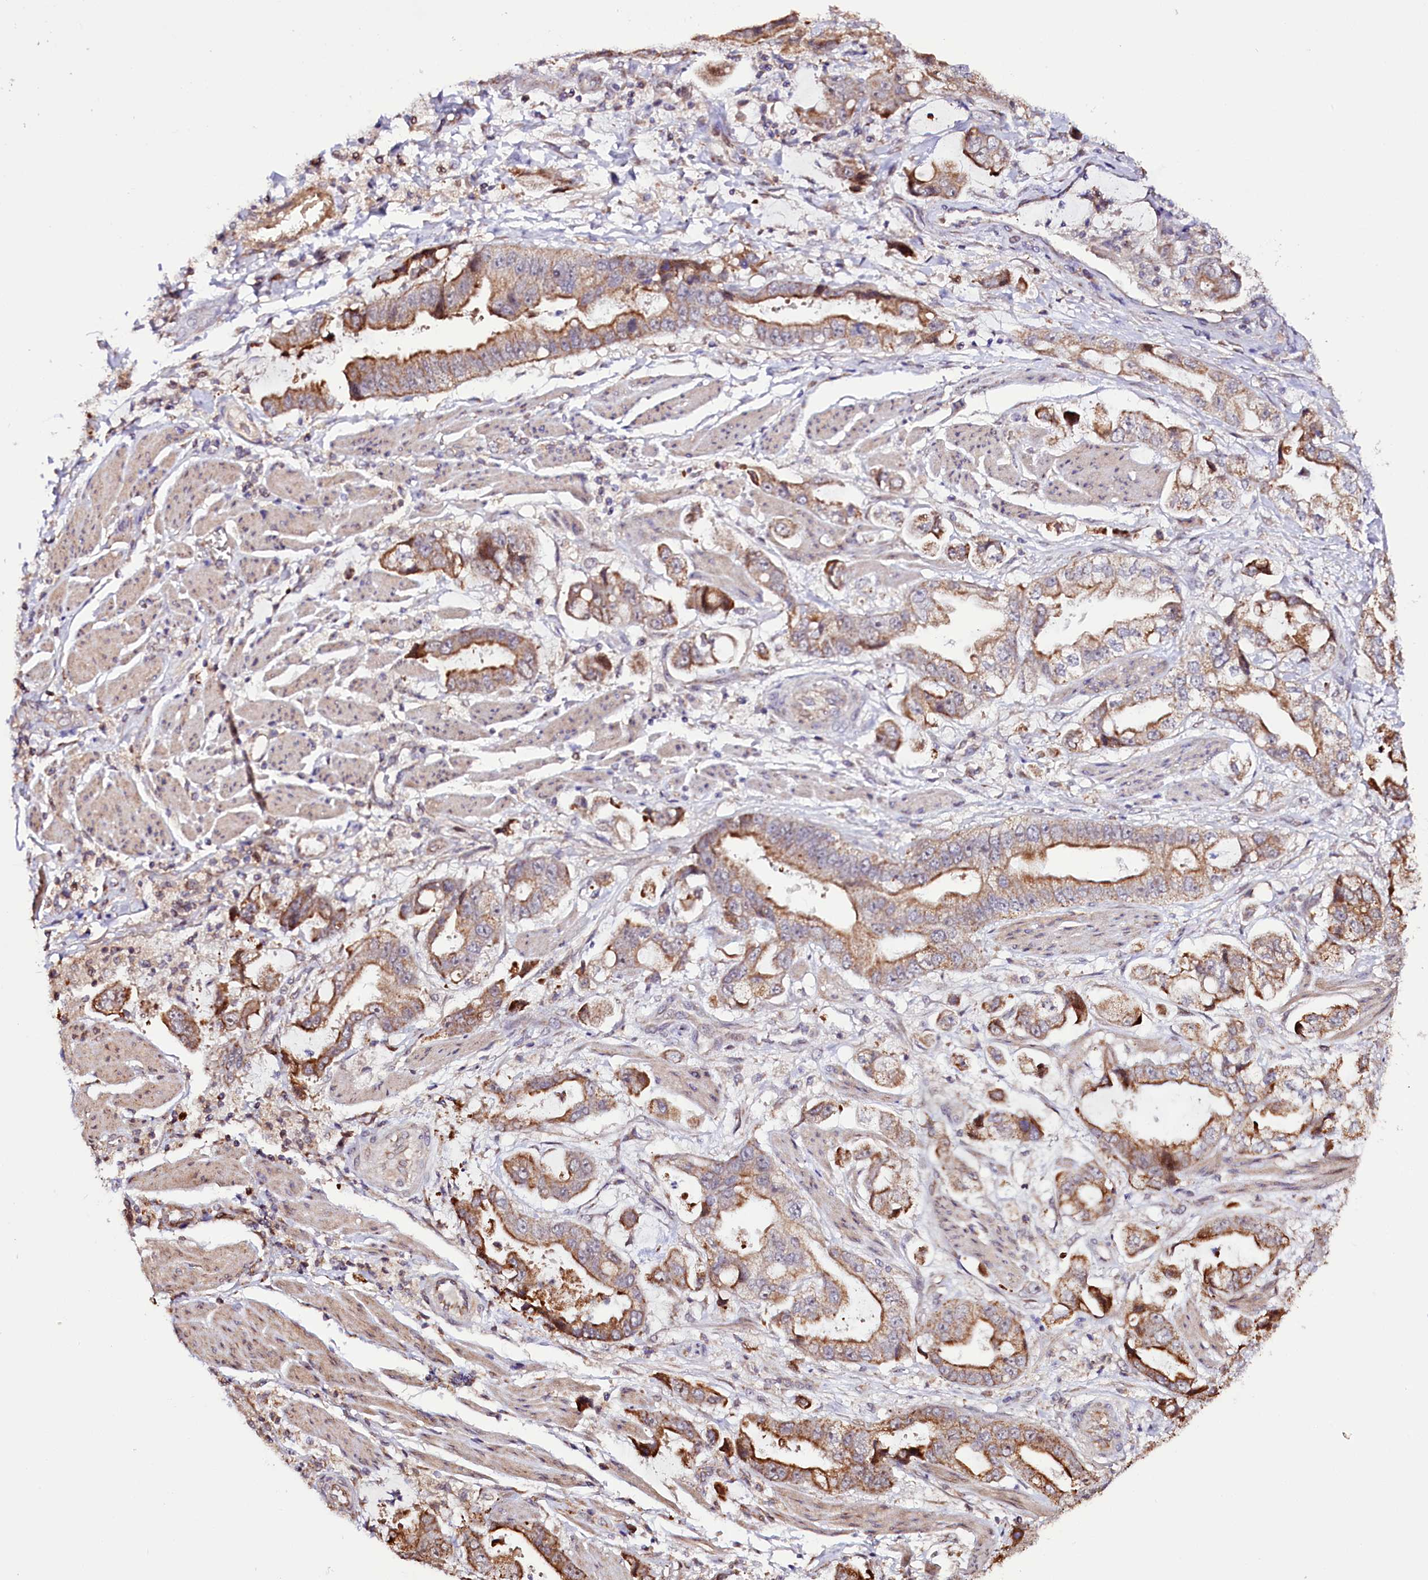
{"staining": {"intensity": "moderate", "quantity": ">75%", "location": "cytoplasmic/membranous"}, "tissue": "stomach cancer", "cell_type": "Tumor cells", "image_type": "cancer", "snomed": [{"axis": "morphology", "description": "Adenocarcinoma, NOS"}, {"axis": "topography", "description": "Stomach"}], "caption": "The immunohistochemical stain labels moderate cytoplasmic/membranous positivity in tumor cells of adenocarcinoma (stomach) tissue. (DAB (3,3'-diaminobenzidine) IHC with brightfield microscopy, high magnification).", "gene": "ST7", "patient": {"sex": "male", "age": 62}}